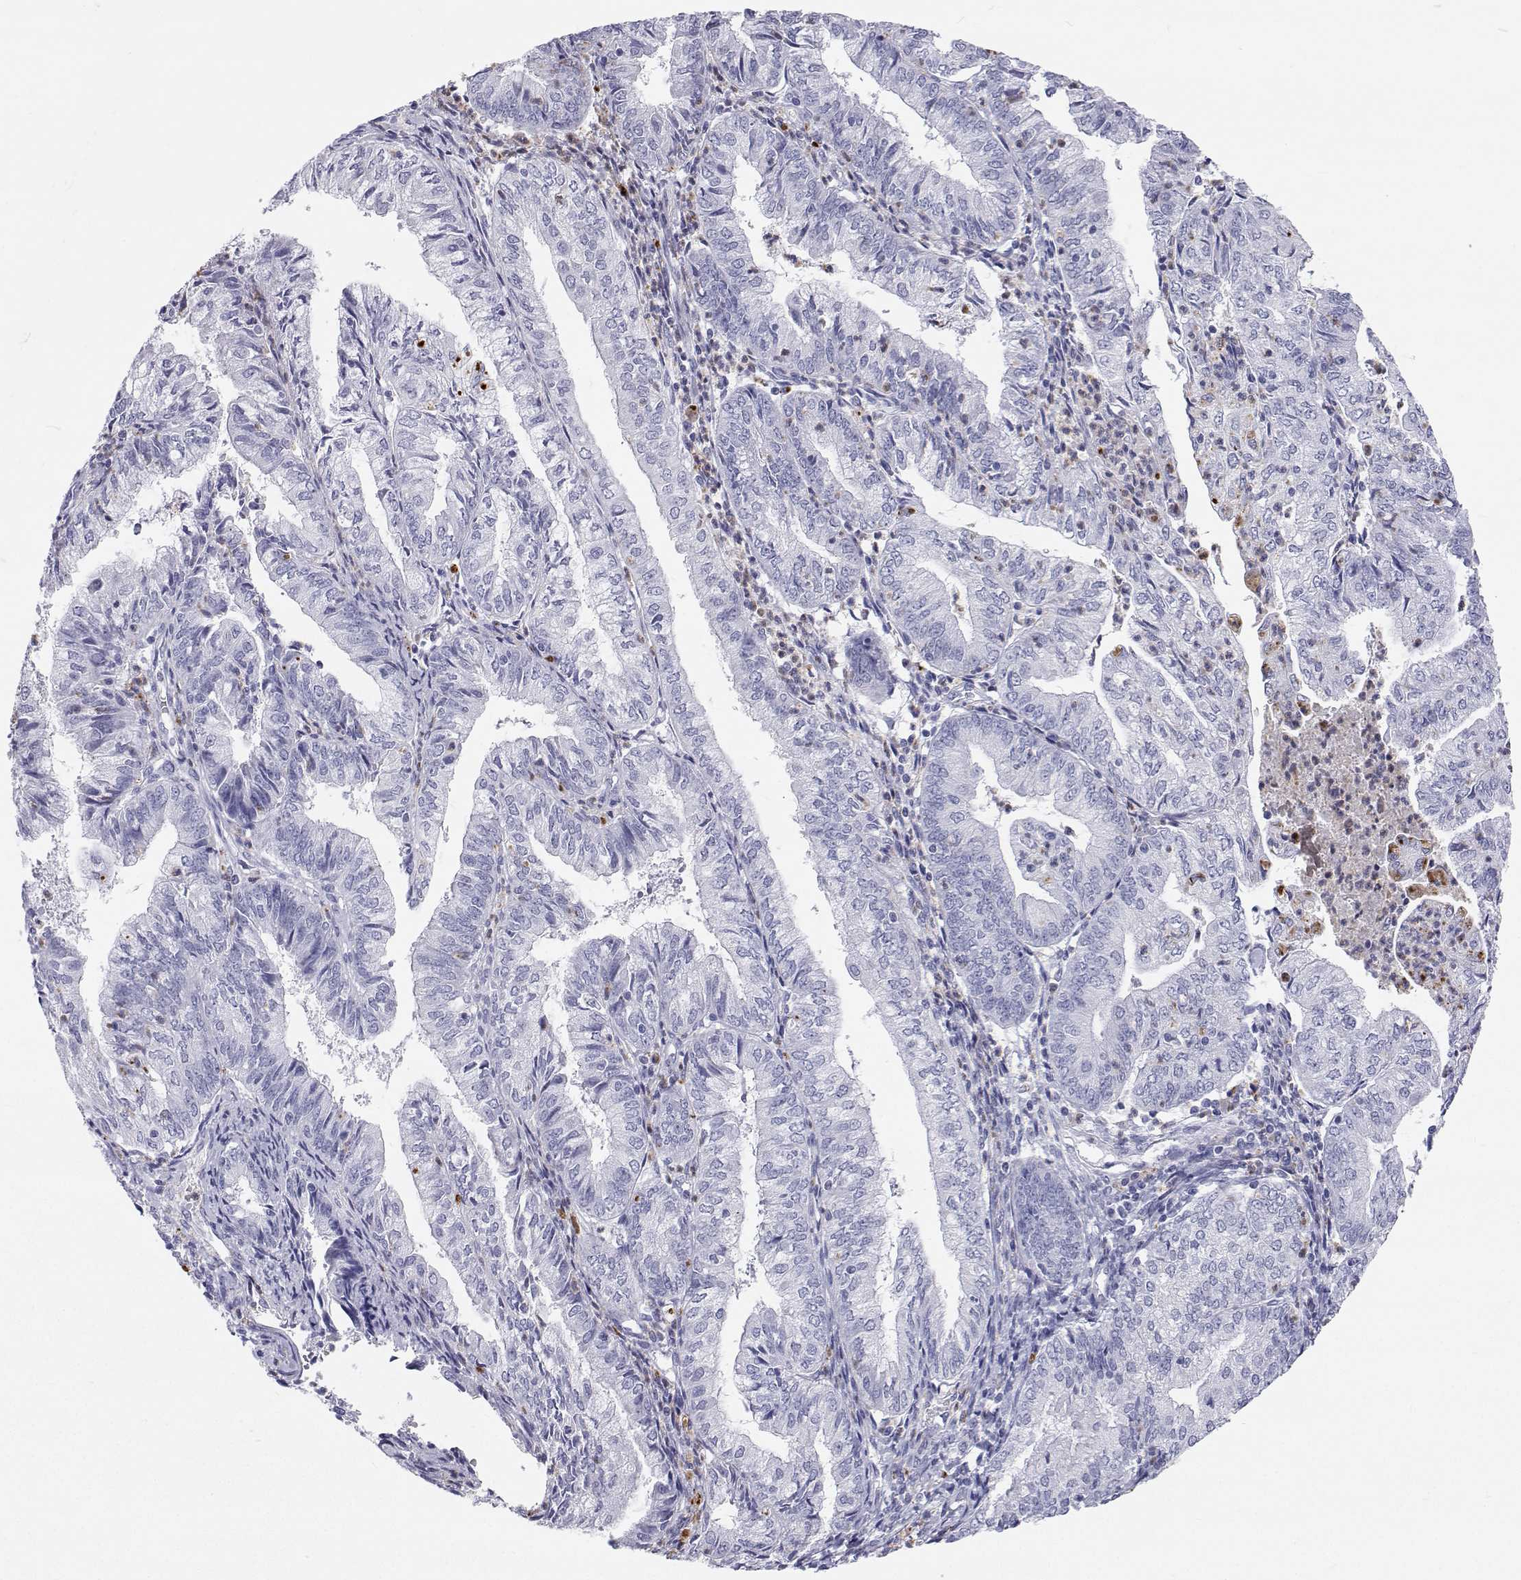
{"staining": {"intensity": "negative", "quantity": "none", "location": "none"}, "tissue": "endometrial cancer", "cell_type": "Tumor cells", "image_type": "cancer", "snomed": [{"axis": "morphology", "description": "Adenocarcinoma, NOS"}, {"axis": "topography", "description": "Endometrium"}], "caption": "High power microscopy image of an IHC histopathology image of adenocarcinoma (endometrial), revealing no significant staining in tumor cells. Nuclei are stained in blue.", "gene": "SFTPB", "patient": {"sex": "female", "age": 55}}